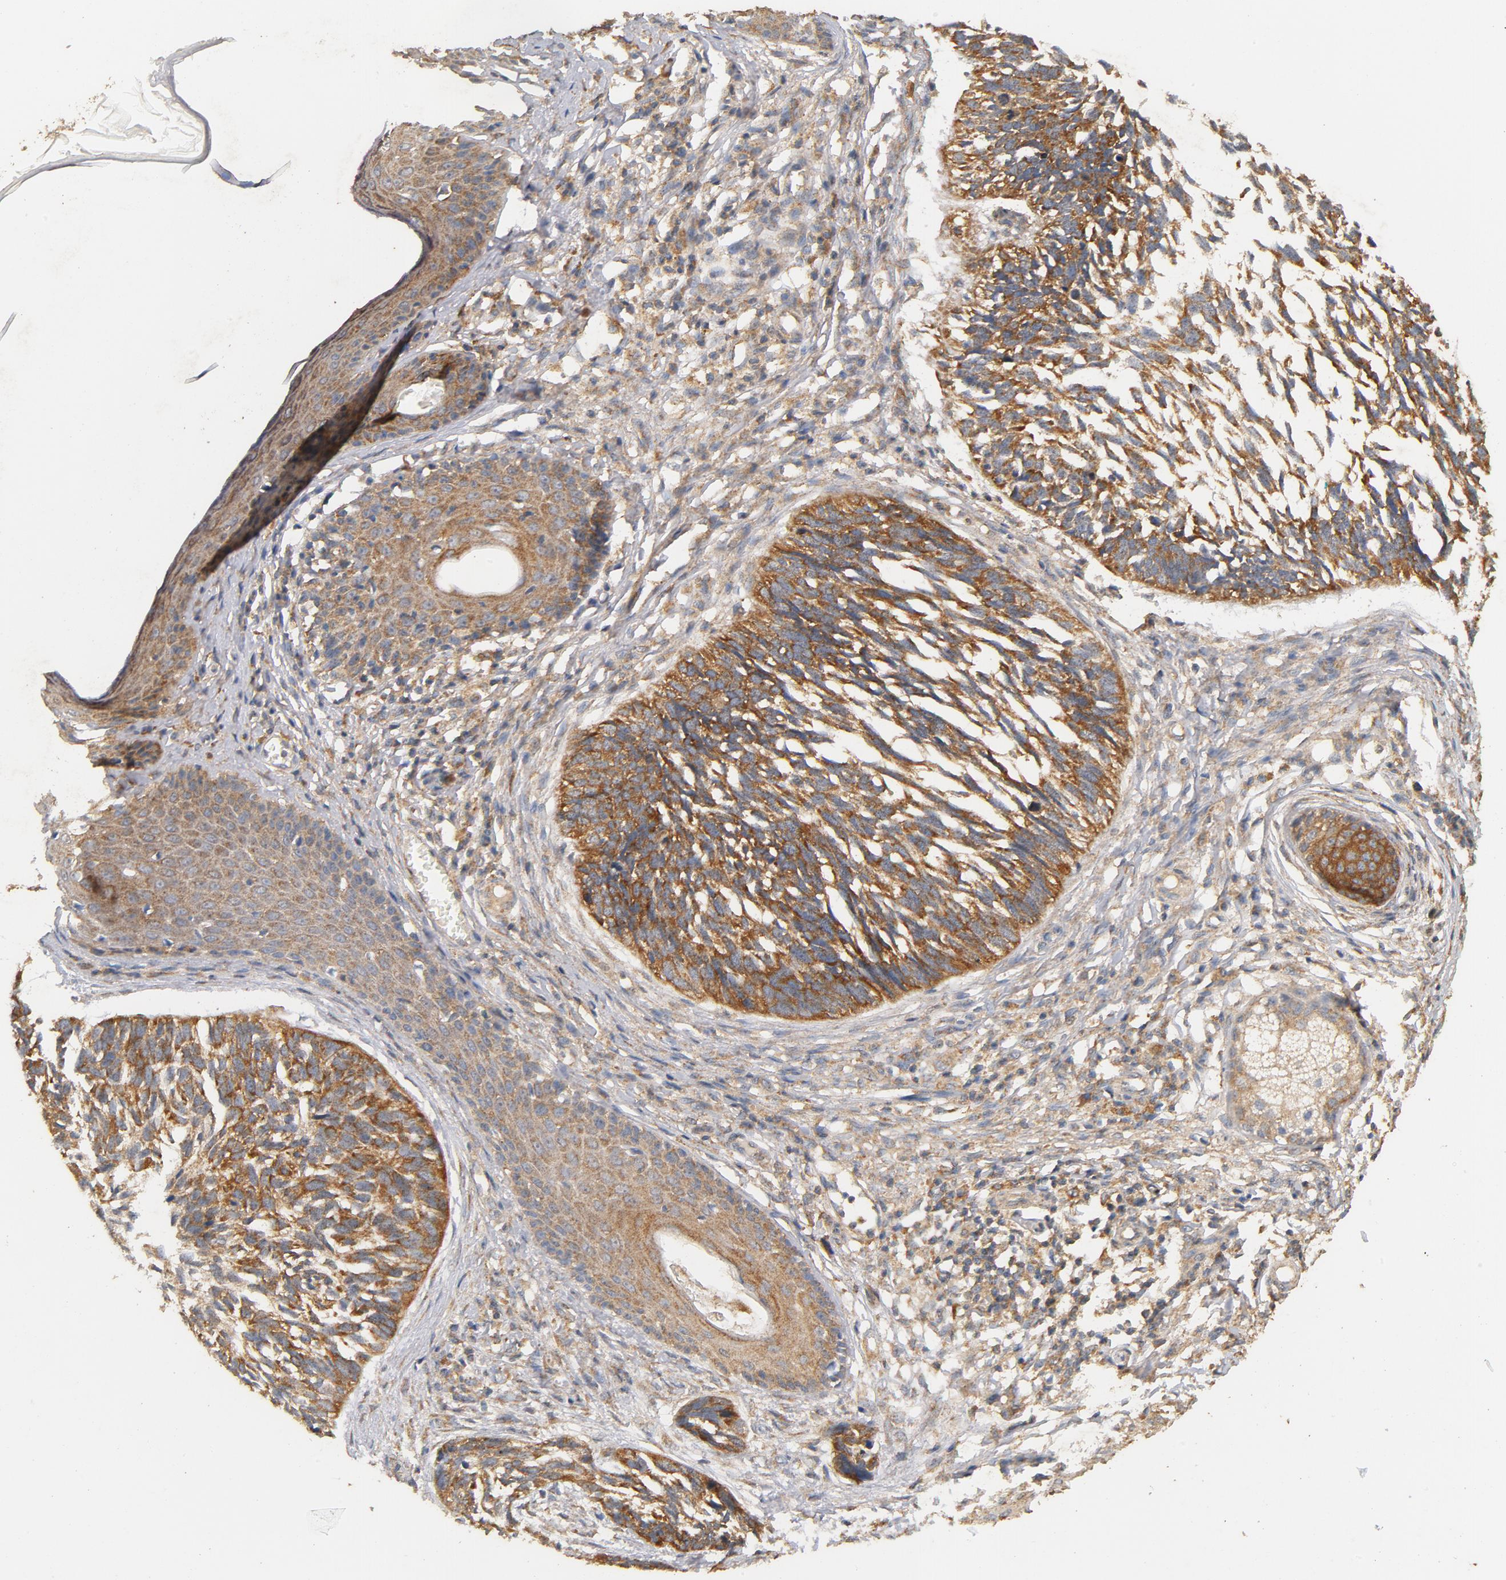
{"staining": {"intensity": "moderate", "quantity": ">75%", "location": "cytoplasmic/membranous"}, "tissue": "skin cancer", "cell_type": "Tumor cells", "image_type": "cancer", "snomed": [{"axis": "morphology", "description": "Normal tissue, NOS"}, {"axis": "morphology", "description": "Squamous cell carcinoma, NOS"}, {"axis": "topography", "description": "Skin"}], "caption": "Skin squamous cell carcinoma stained for a protein reveals moderate cytoplasmic/membranous positivity in tumor cells.", "gene": "DDX6", "patient": {"sex": "female", "age": 59}}